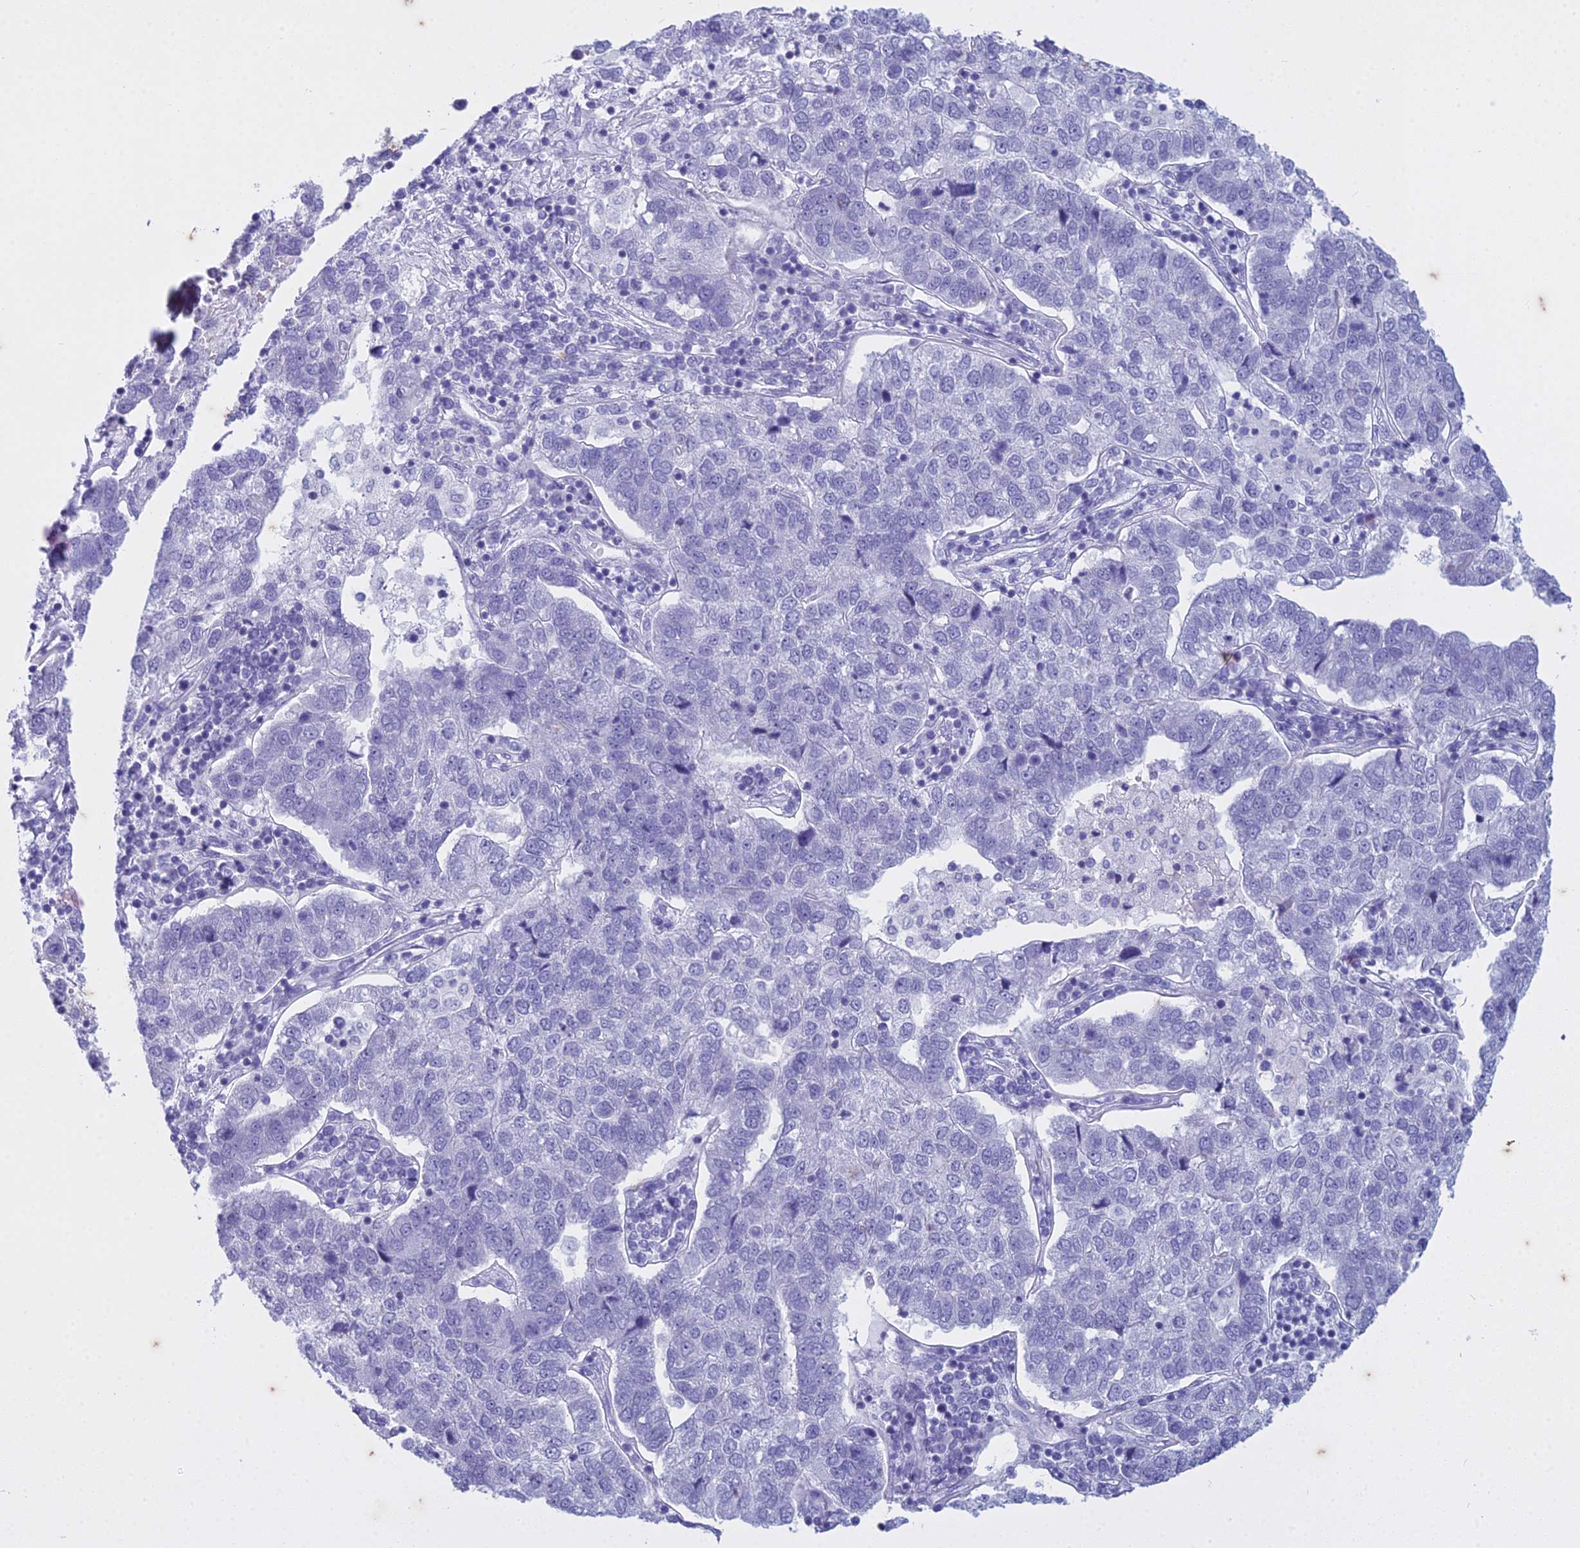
{"staining": {"intensity": "negative", "quantity": "none", "location": "none"}, "tissue": "pancreatic cancer", "cell_type": "Tumor cells", "image_type": "cancer", "snomed": [{"axis": "morphology", "description": "Adenocarcinoma, NOS"}, {"axis": "topography", "description": "Pancreas"}], "caption": "Adenocarcinoma (pancreatic) was stained to show a protein in brown. There is no significant expression in tumor cells.", "gene": "HMGB4", "patient": {"sex": "female", "age": 61}}